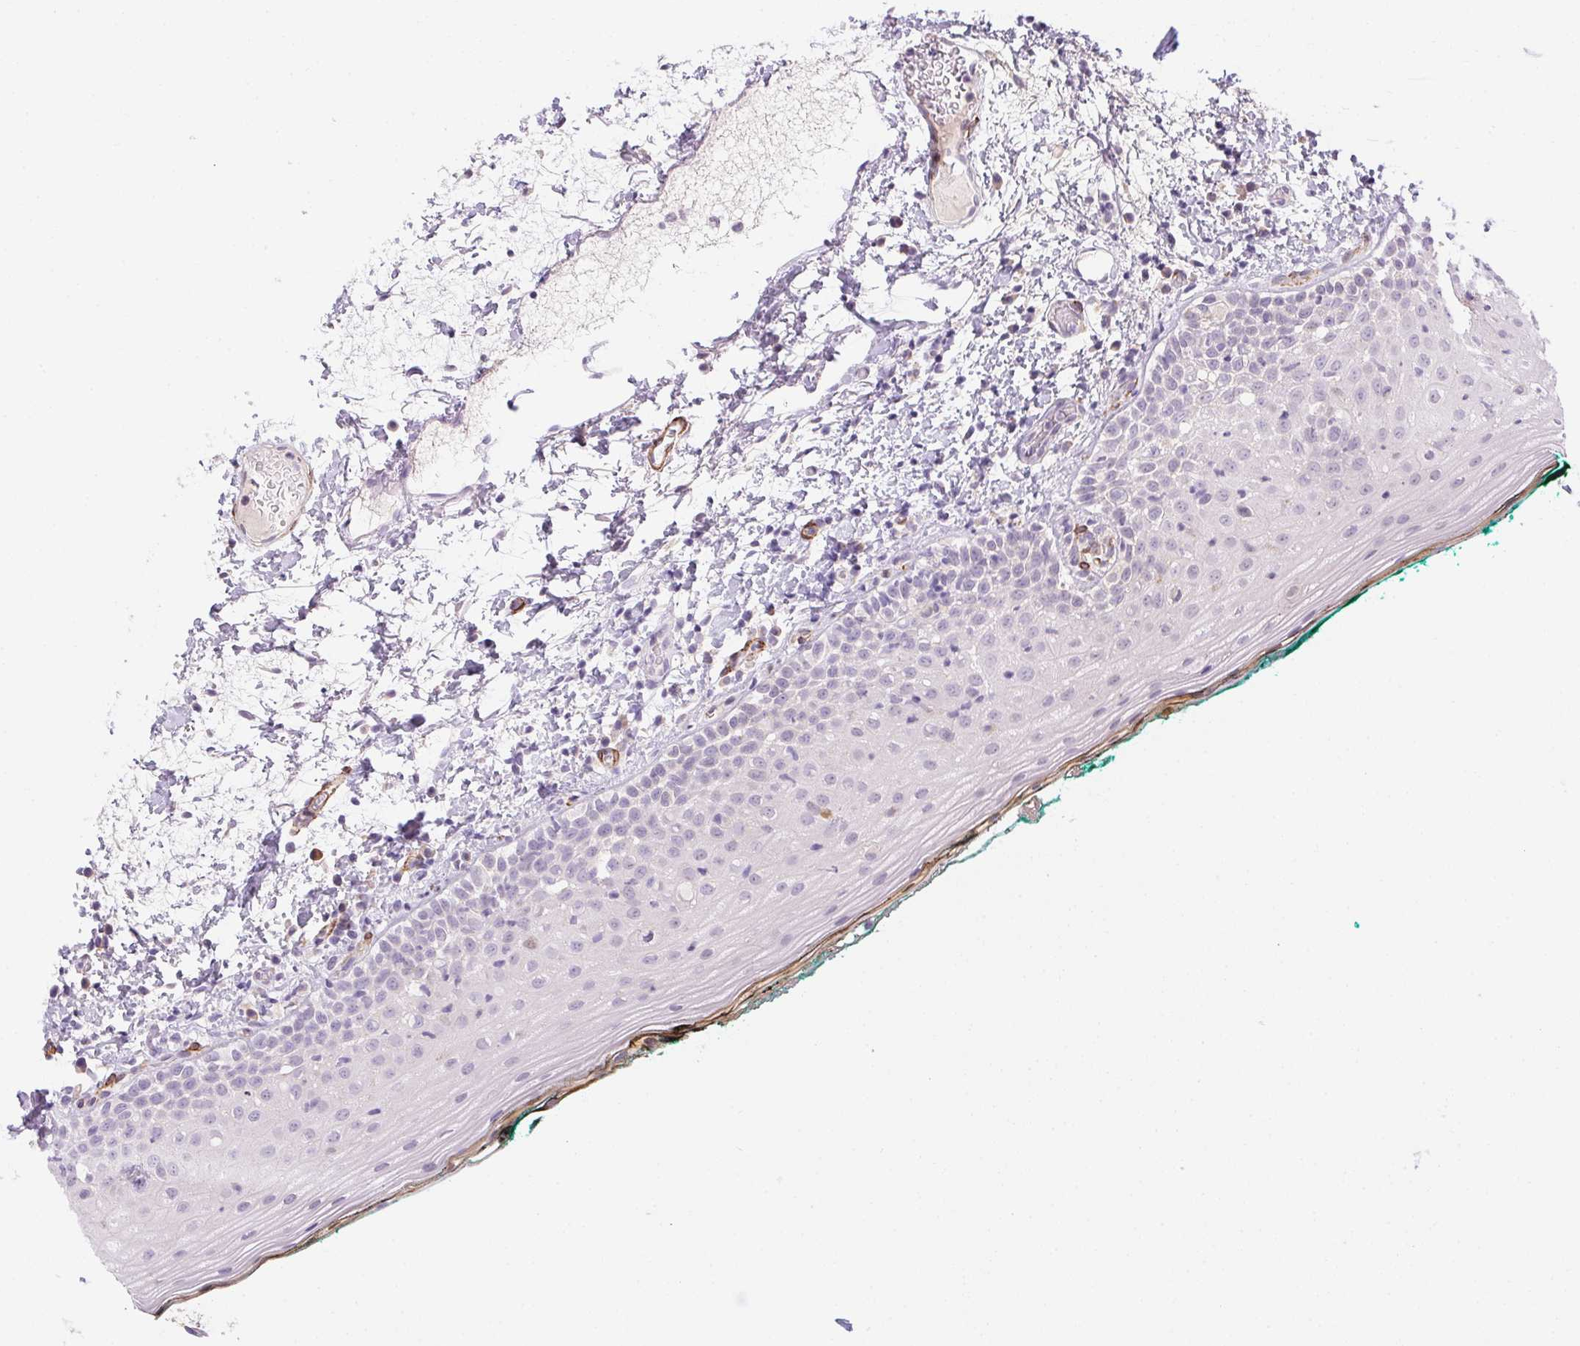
{"staining": {"intensity": "negative", "quantity": "none", "location": "none"}, "tissue": "oral mucosa", "cell_type": "Squamous epithelial cells", "image_type": "normal", "snomed": [{"axis": "morphology", "description": "Normal tissue, NOS"}, {"axis": "topography", "description": "Oral tissue"}], "caption": "Immunohistochemical staining of benign oral mucosa shows no significant staining in squamous epithelial cells.", "gene": "HRC", "patient": {"sex": "female", "age": 83}}